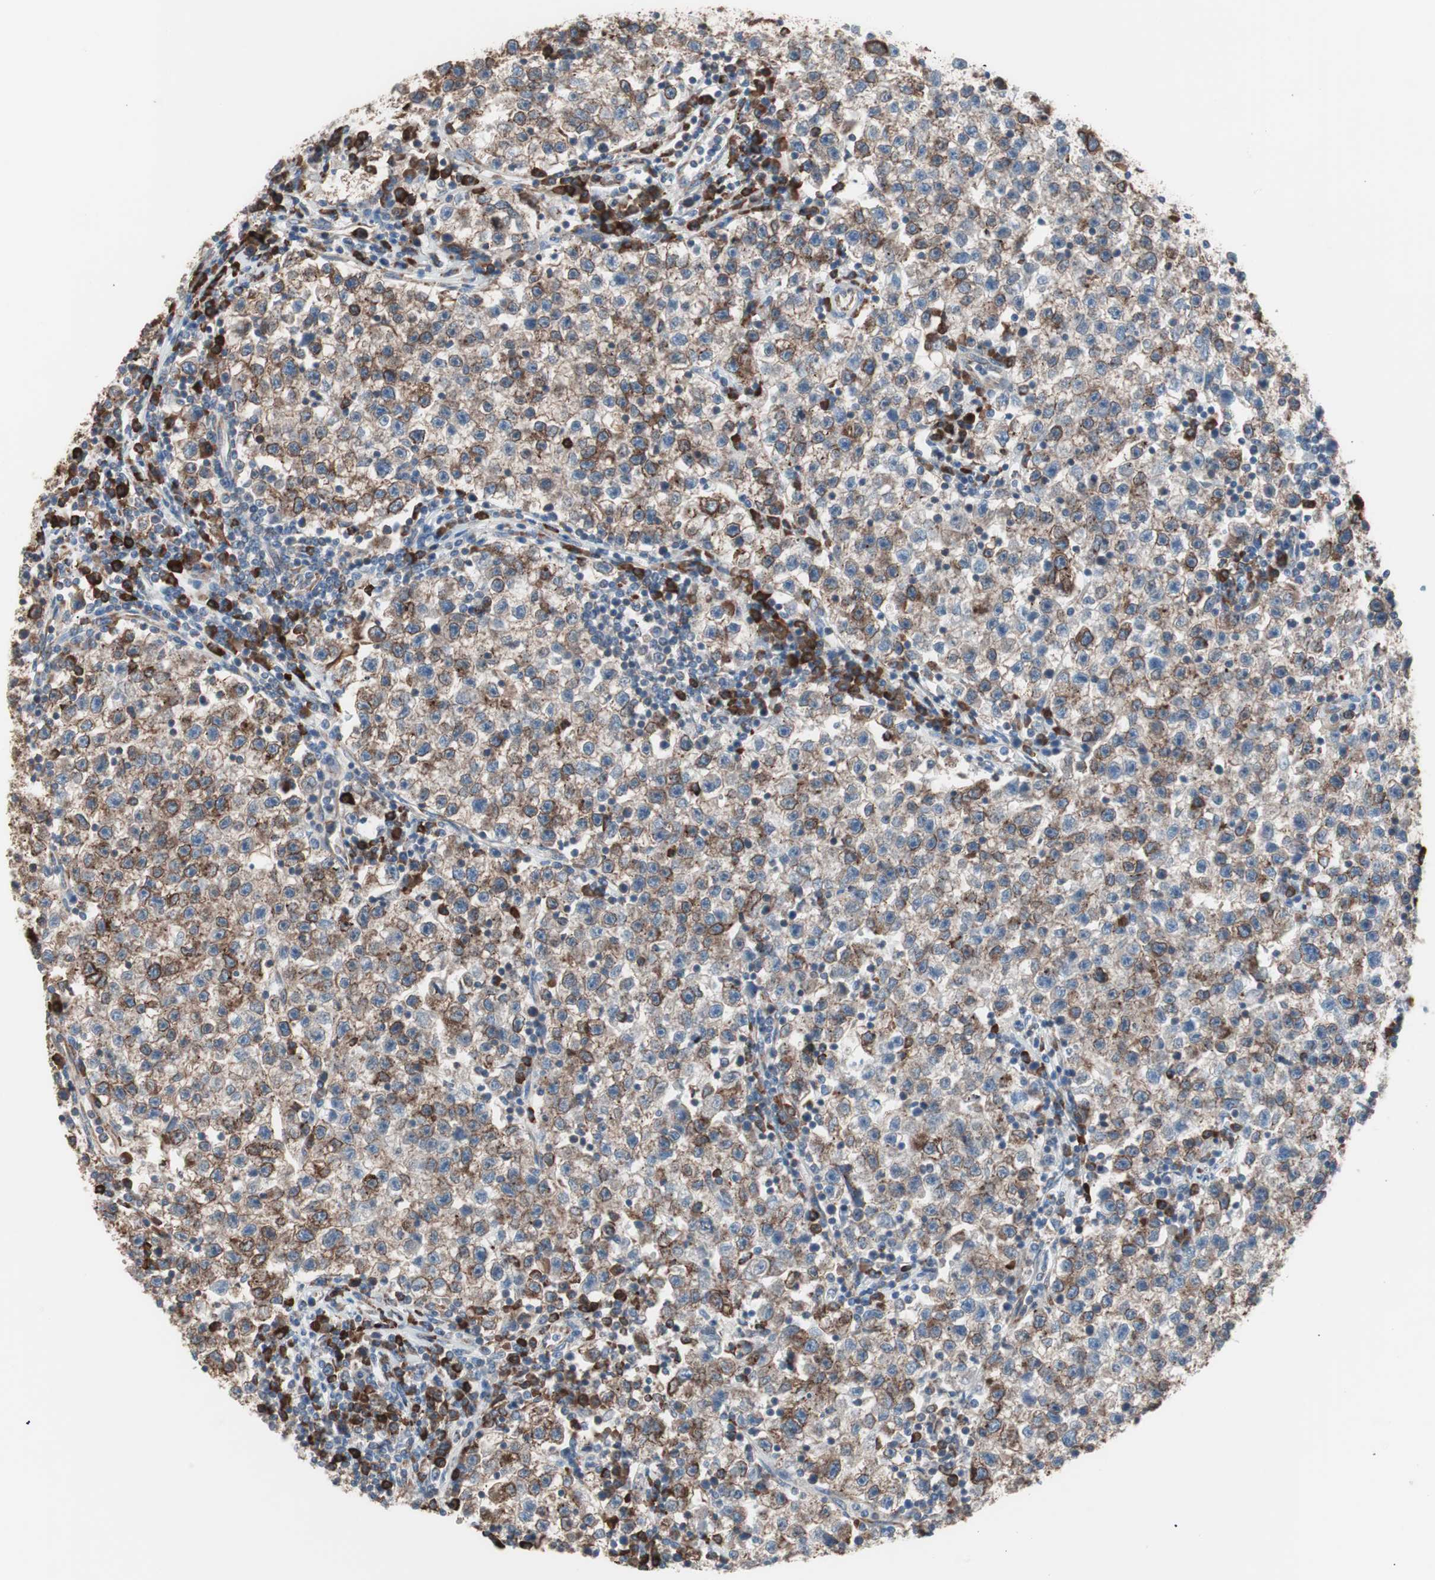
{"staining": {"intensity": "moderate", "quantity": ">75%", "location": "cytoplasmic/membranous"}, "tissue": "testis cancer", "cell_type": "Tumor cells", "image_type": "cancer", "snomed": [{"axis": "morphology", "description": "Seminoma, NOS"}, {"axis": "topography", "description": "Testis"}], "caption": "Immunohistochemical staining of human testis cancer displays medium levels of moderate cytoplasmic/membranous positivity in about >75% of tumor cells.", "gene": "SLC27A4", "patient": {"sex": "male", "age": 22}}